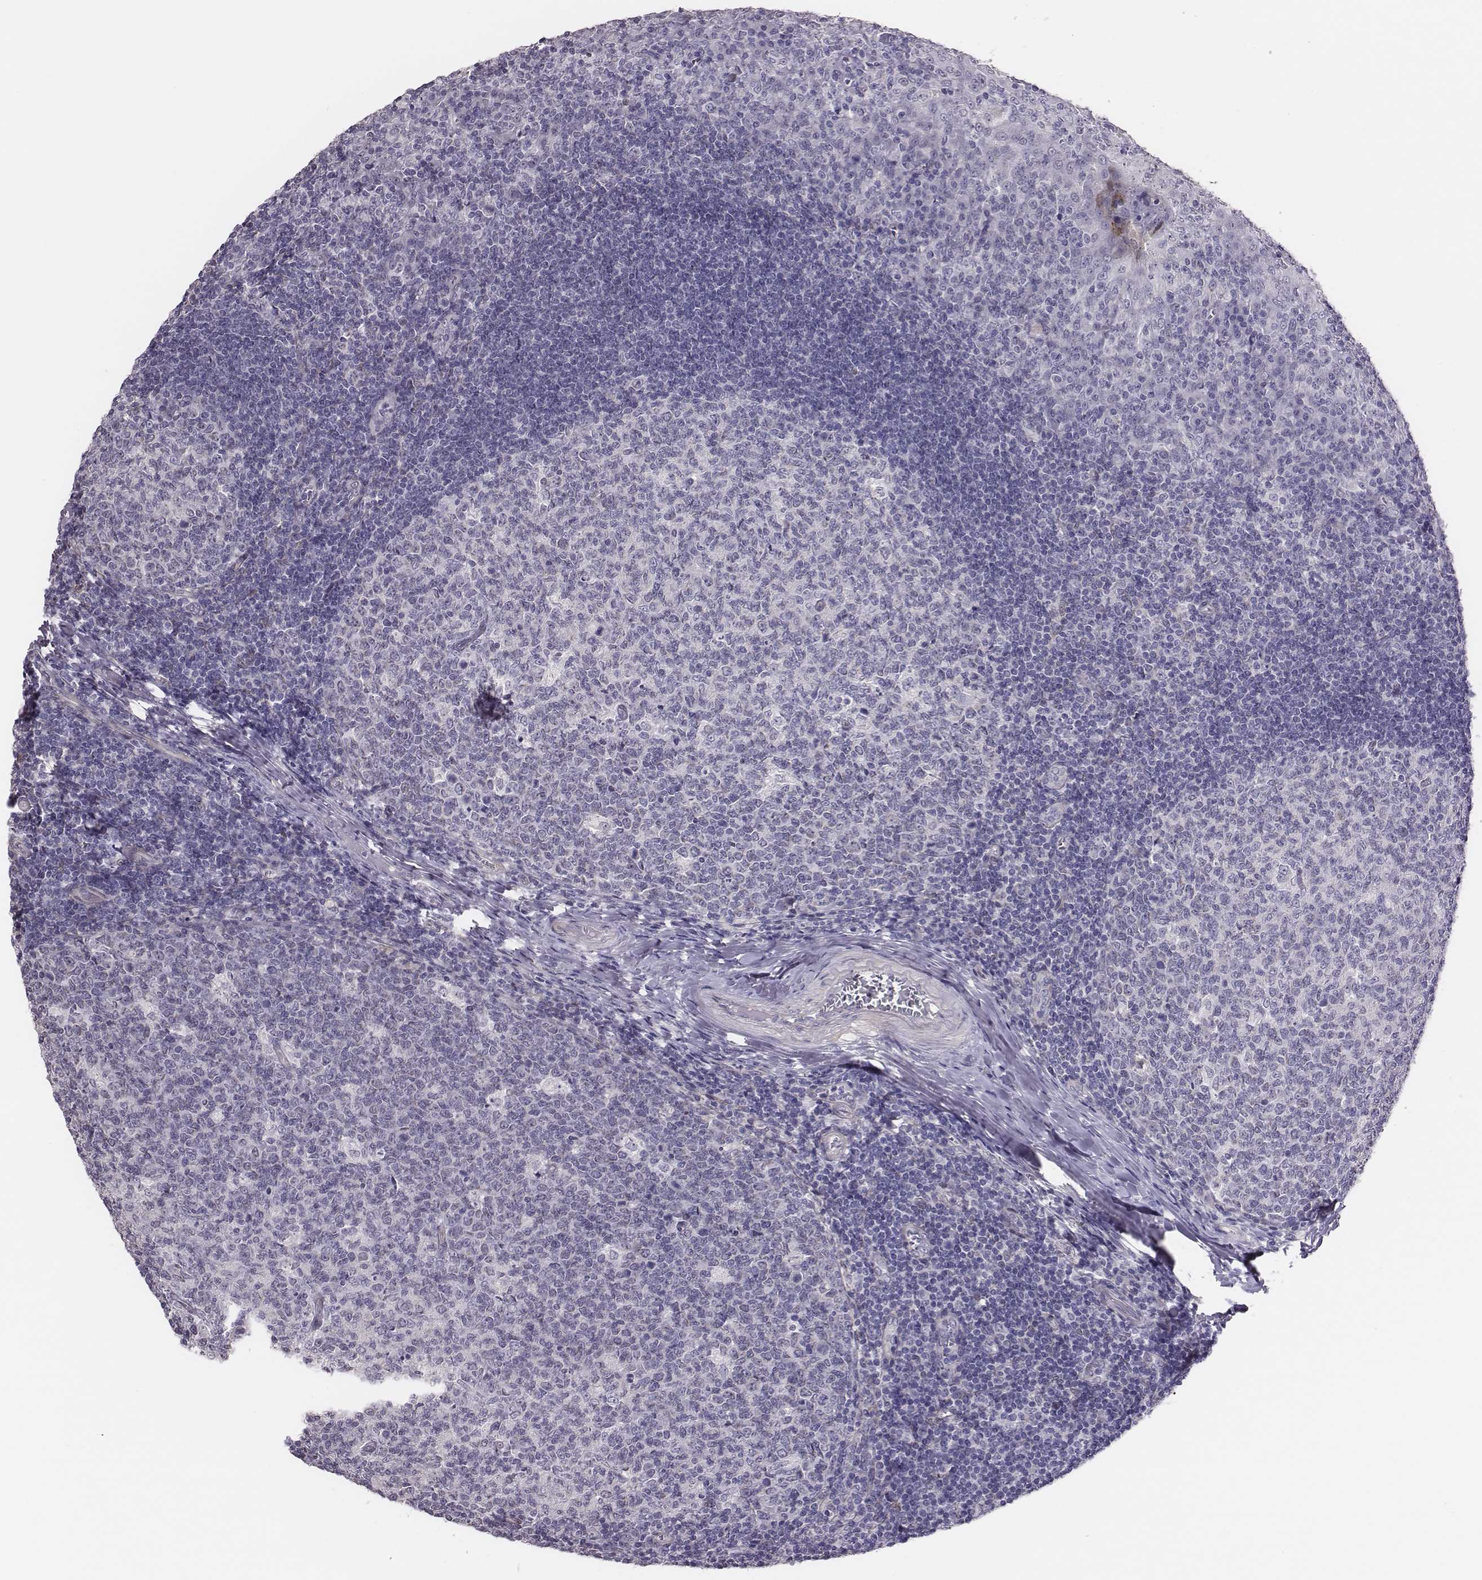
{"staining": {"intensity": "negative", "quantity": "none", "location": "none"}, "tissue": "tonsil", "cell_type": "Germinal center cells", "image_type": "normal", "snomed": [{"axis": "morphology", "description": "Normal tissue, NOS"}, {"axis": "topography", "description": "Tonsil"}], "caption": "This is an immunohistochemistry micrograph of unremarkable tonsil. There is no expression in germinal center cells.", "gene": "SCML2", "patient": {"sex": "female", "age": 13}}